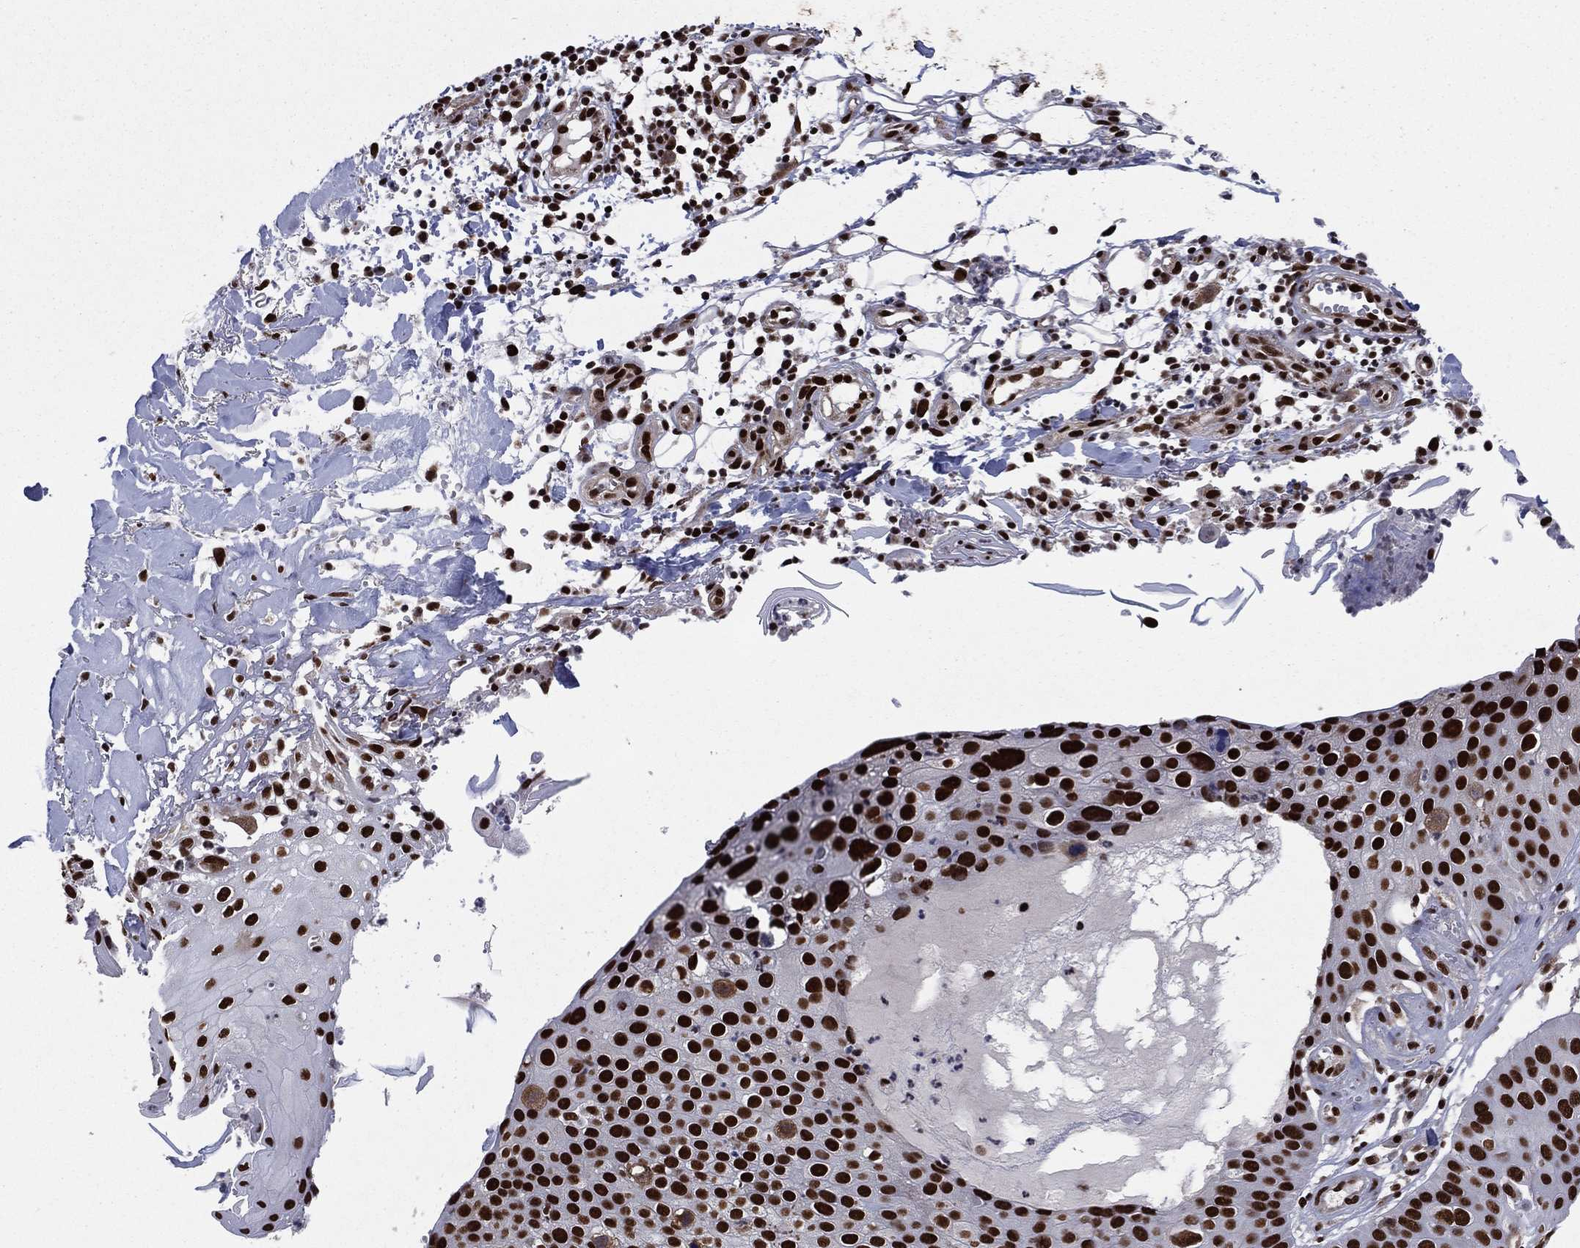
{"staining": {"intensity": "strong", "quantity": ">75%", "location": "nuclear"}, "tissue": "skin cancer", "cell_type": "Tumor cells", "image_type": "cancer", "snomed": [{"axis": "morphology", "description": "Squamous cell carcinoma, NOS"}, {"axis": "topography", "description": "Skin"}], "caption": "Tumor cells reveal strong nuclear positivity in about >75% of cells in squamous cell carcinoma (skin).", "gene": "TP53BP1", "patient": {"sex": "male", "age": 71}}